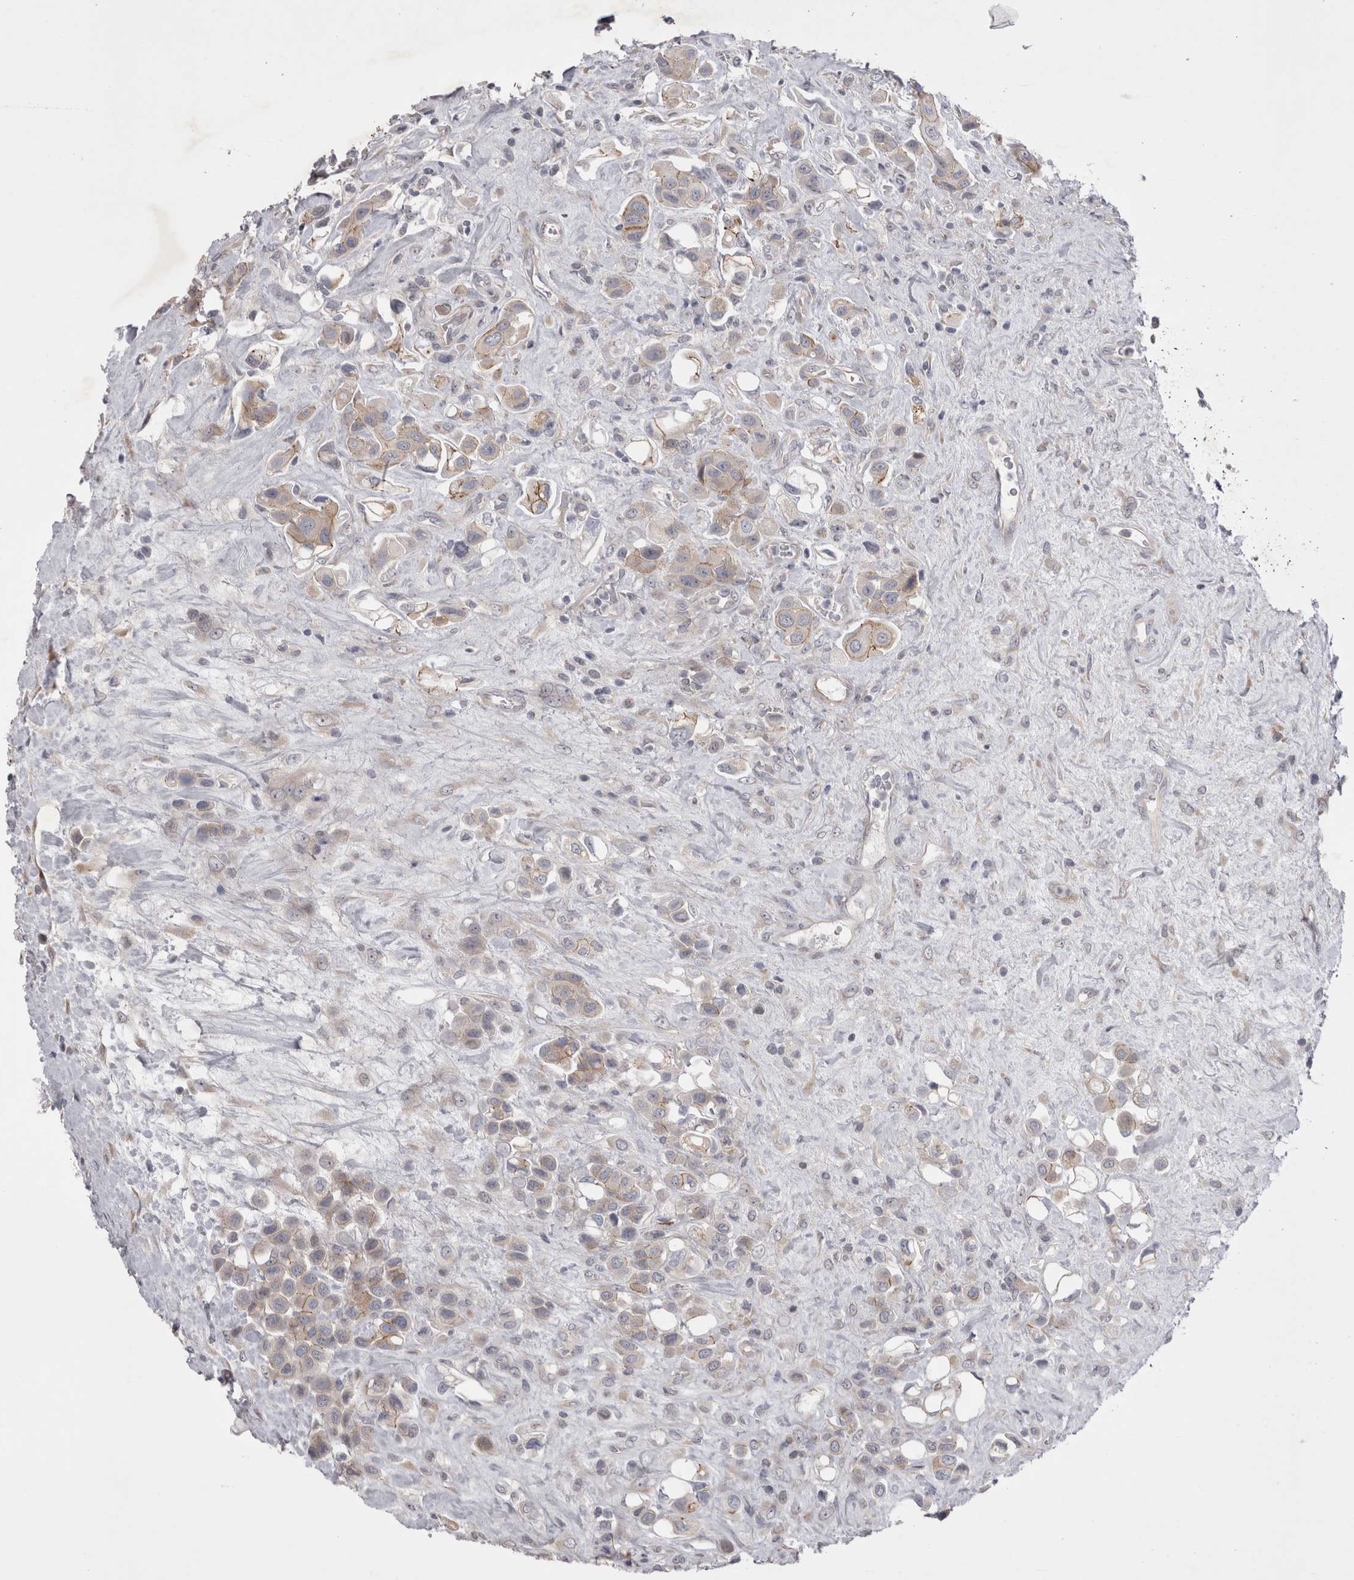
{"staining": {"intensity": "weak", "quantity": "25%-75%", "location": "cytoplasmic/membranous"}, "tissue": "urothelial cancer", "cell_type": "Tumor cells", "image_type": "cancer", "snomed": [{"axis": "morphology", "description": "Urothelial carcinoma, High grade"}, {"axis": "topography", "description": "Urinary bladder"}], "caption": "There is low levels of weak cytoplasmic/membranous positivity in tumor cells of high-grade urothelial carcinoma, as demonstrated by immunohistochemical staining (brown color).", "gene": "NENF", "patient": {"sex": "male", "age": 50}}